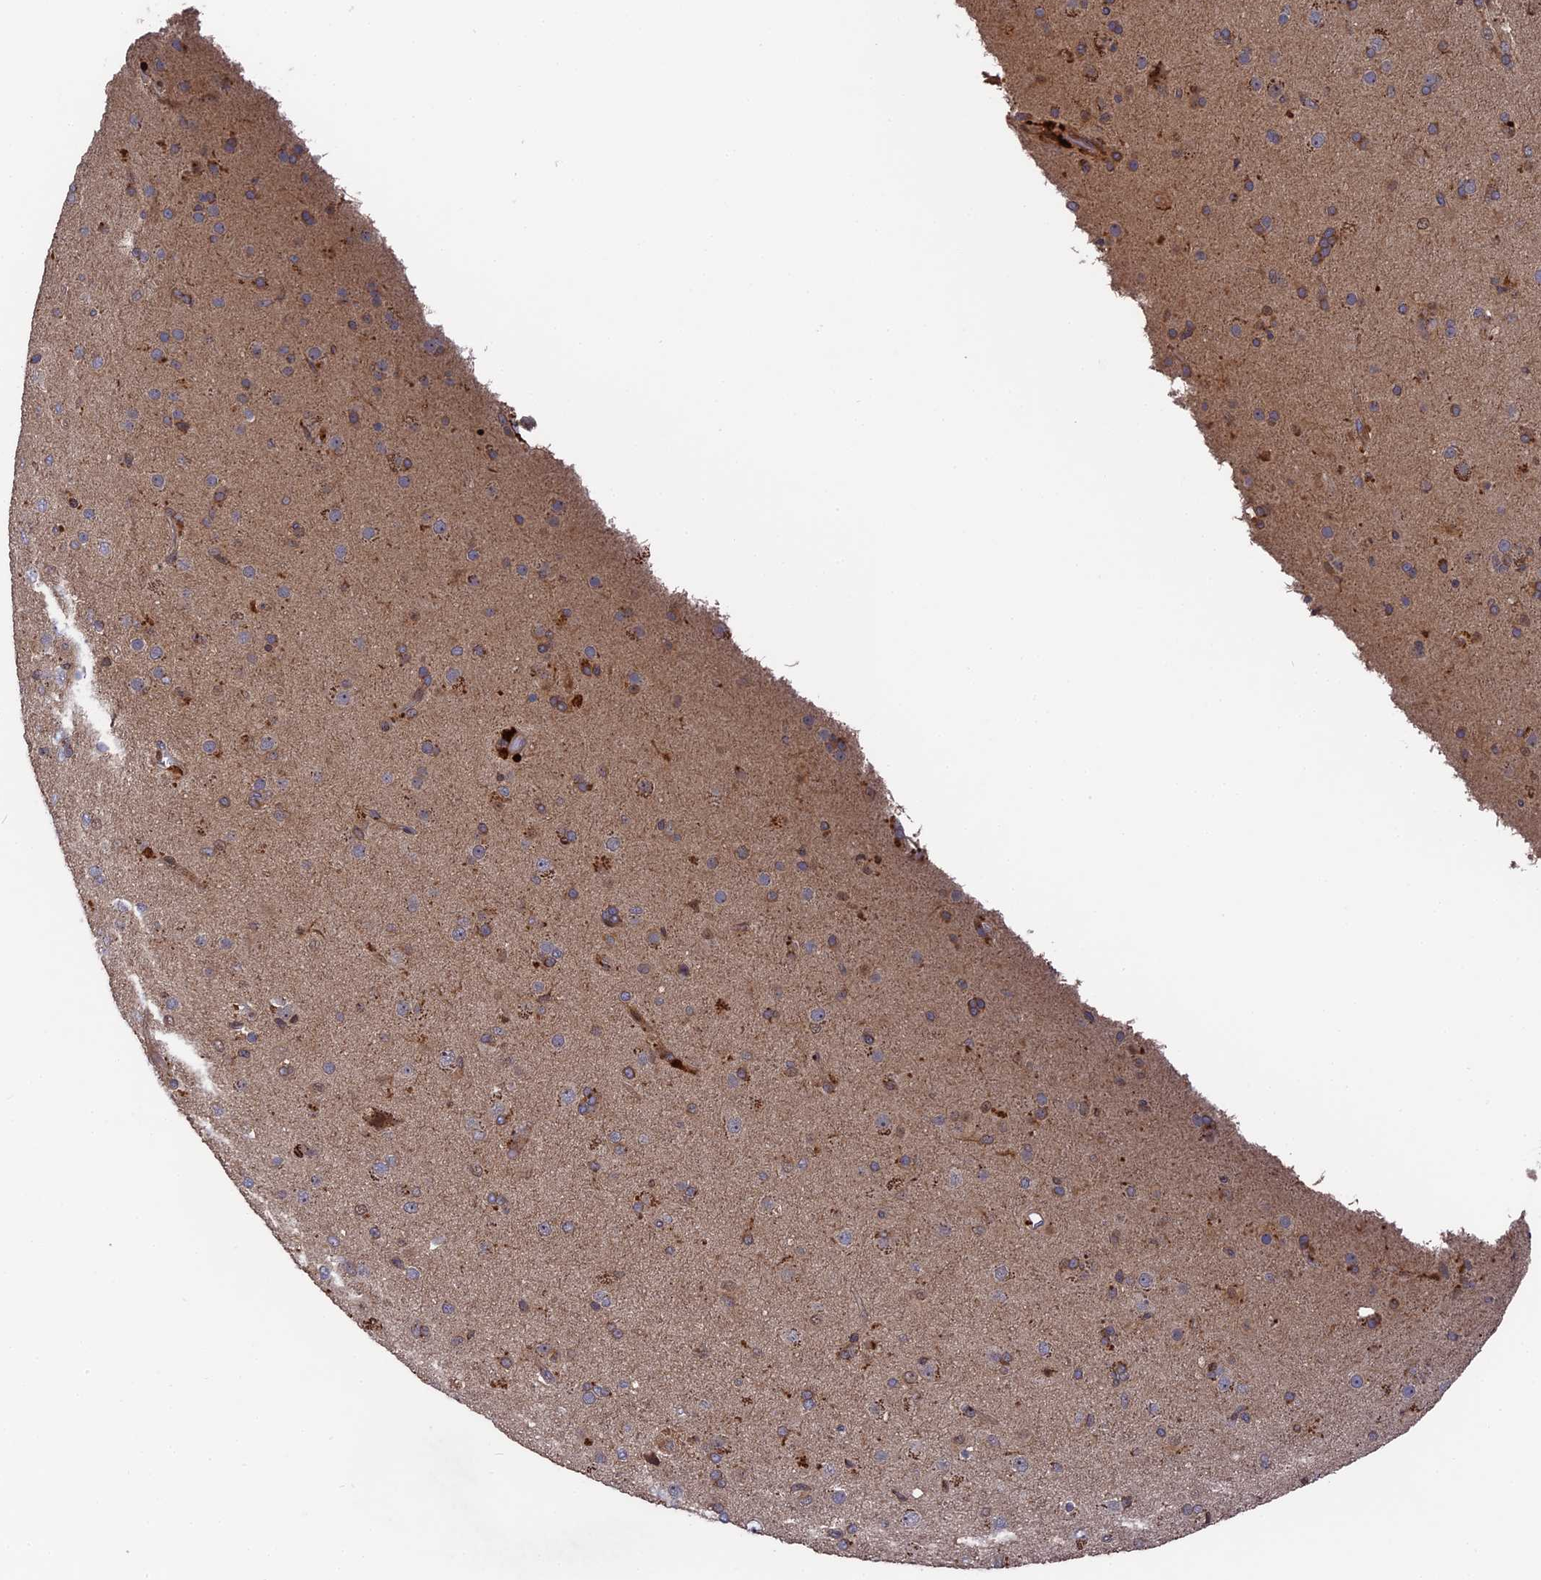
{"staining": {"intensity": "weak", "quantity": "<25%", "location": "cytoplasmic/membranous"}, "tissue": "glioma", "cell_type": "Tumor cells", "image_type": "cancer", "snomed": [{"axis": "morphology", "description": "Glioma, malignant, Low grade"}, {"axis": "topography", "description": "Brain"}], "caption": "Tumor cells show no significant protein expression in malignant glioma (low-grade).", "gene": "DEF8", "patient": {"sex": "male", "age": 65}}